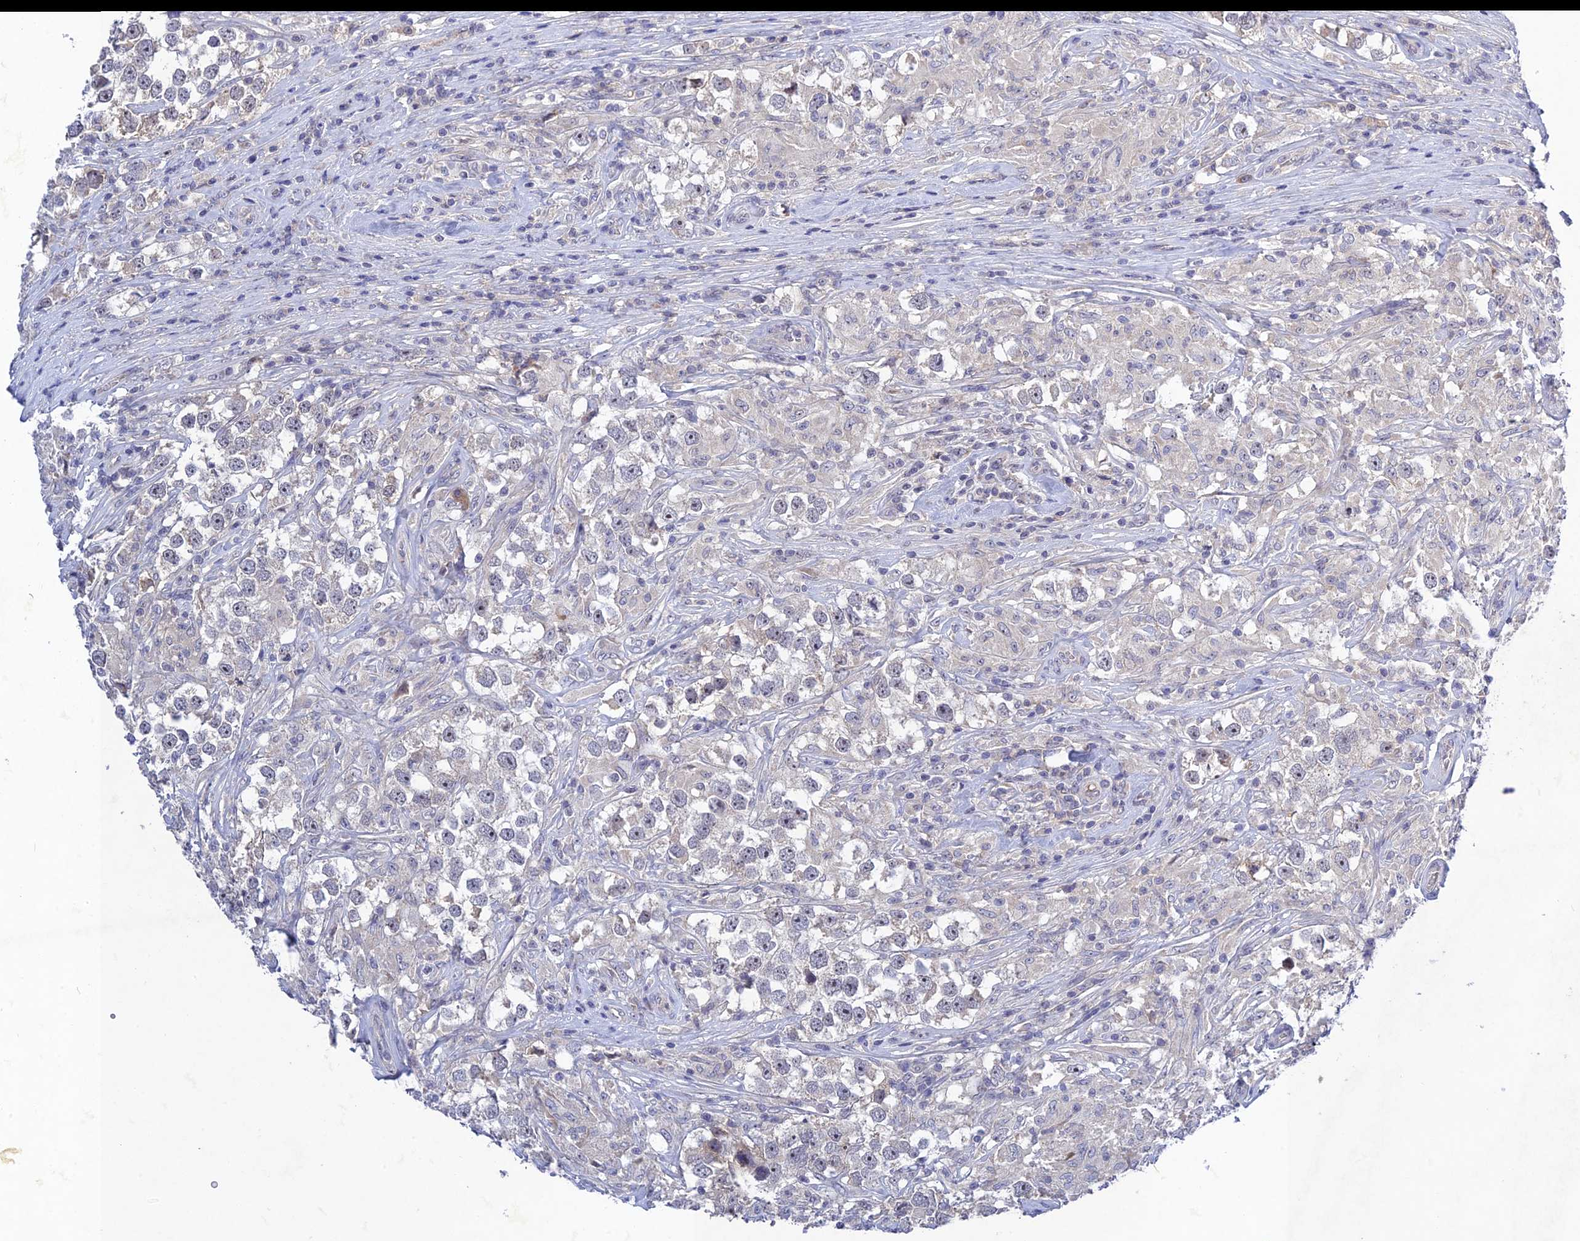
{"staining": {"intensity": "negative", "quantity": "none", "location": "none"}, "tissue": "testis cancer", "cell_type": "Tumor cells", "image_type": "cancer", "snomed": [{"axis": "morphology", "description": "Seminoma, NOS"}, {"axis": "topography", "description": "Testis"}], "caption": "Testis cancer (seminoma) was stained to show a protein in brown. There is no significant staining in tumor cells.", "gene": "CHST5", "patient": {"sex": "male", "age": 46}}